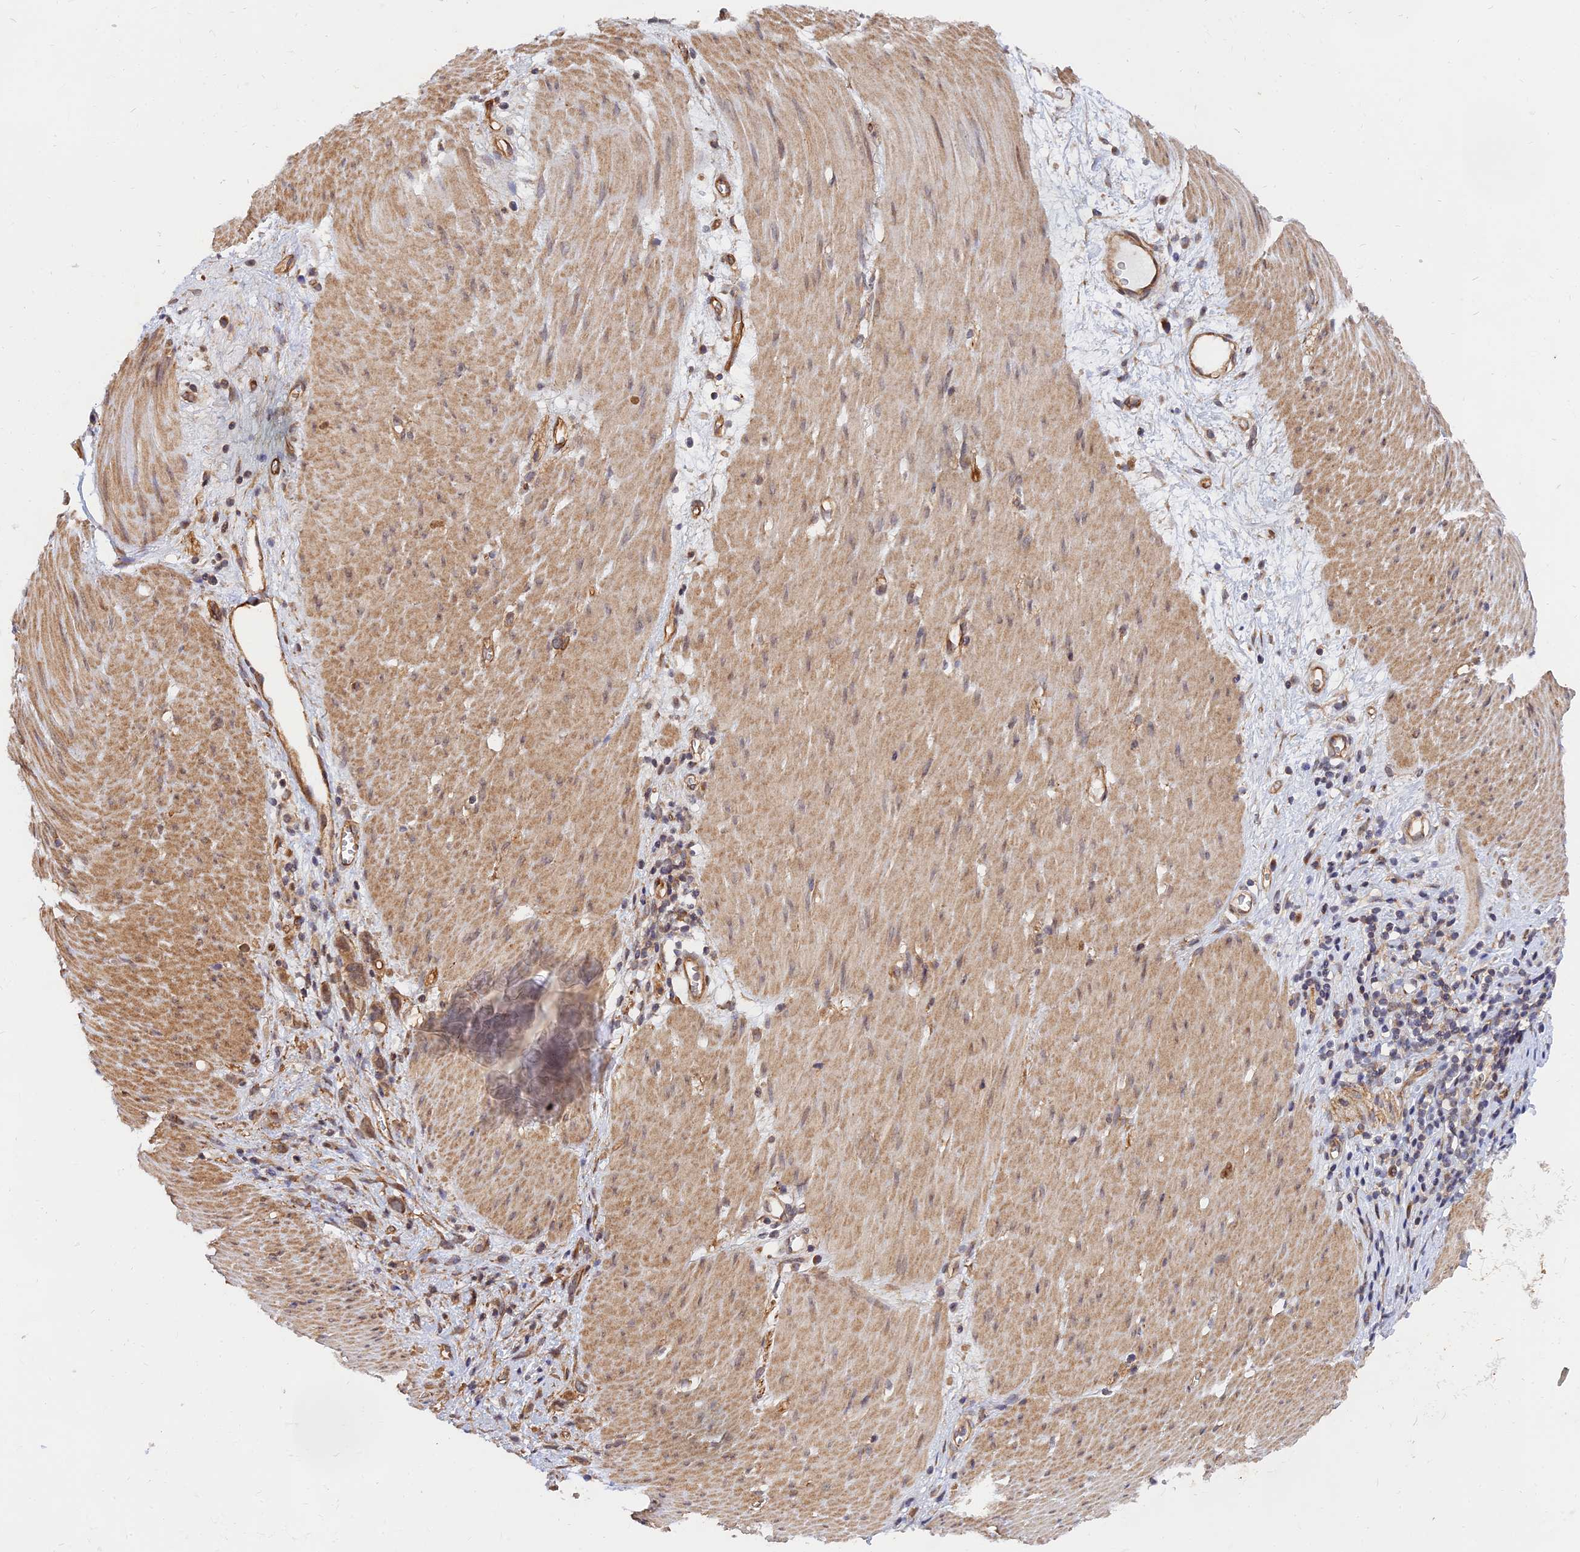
{"staining": {"intensity": "moderate", "quantity": ">75%", "location": "cytoplasmic/membranous"}, "tissue": "stomach cancer", "cell_type": "Tumor cells", "image_type": "cancer", "snomed": [{"axis": "morphology", "description": "Adenocarcinoma, NOS"}, {"axis": "topography", "description": "Stomach"}], "caption": "Protein expression analysis of human stomach cancer (adenocarcinoma) reveals moderate cytoplasmic/membranous staining in about >75% of tumor cells. Nuclei are stained in blue.", "gene": "WDR41", "patient": {"sex": "female", "age": 76}}